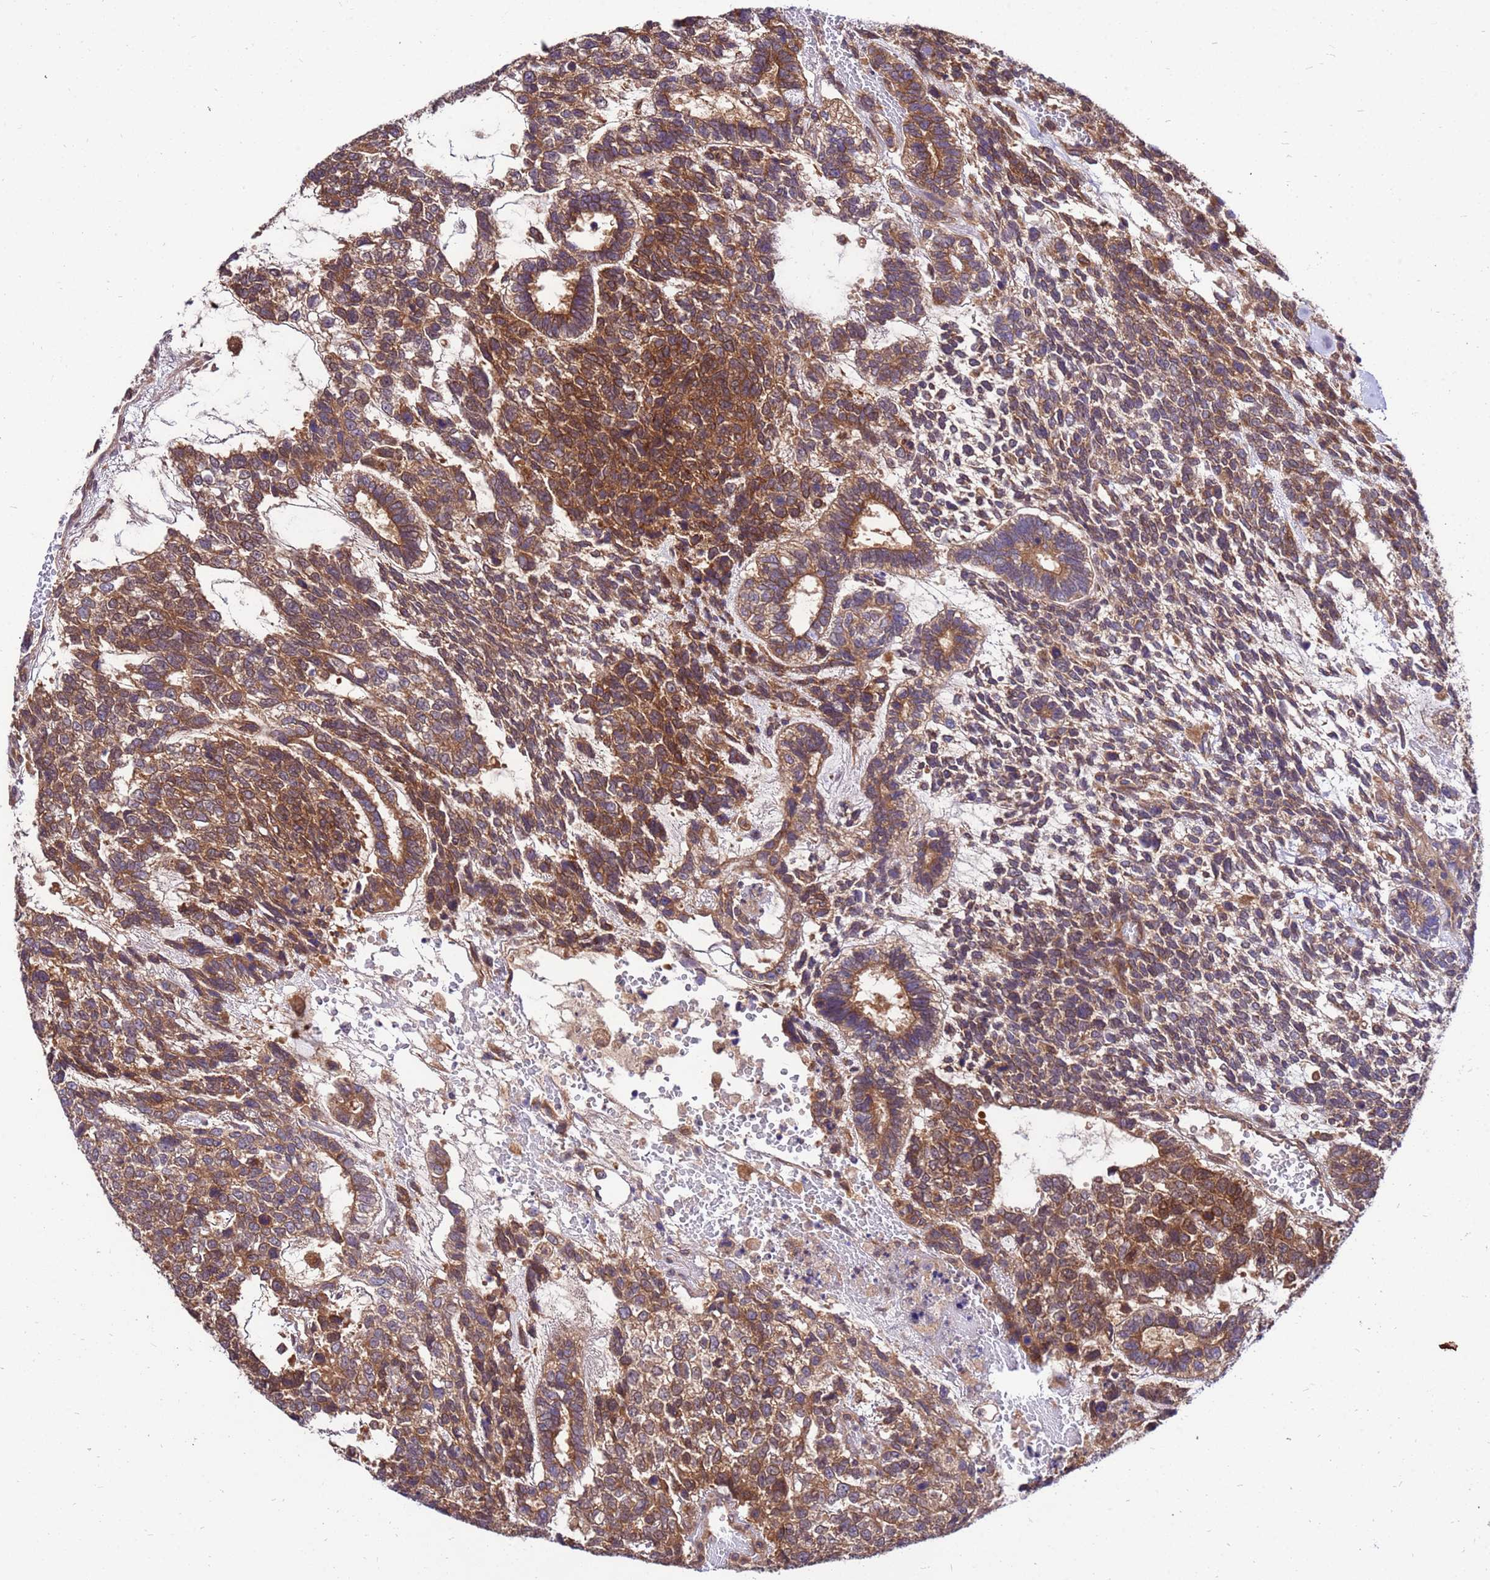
{"staining": {"intensity": "moderate", "quantity": ">75%", "location": "cytoplasmic/membranous"}, "tissue": "testis cancer", "cell_type": "Tumor cells", "image_type": "cancer", "snomed": [{"axis": "morphology", "description": "Carcinoma, Embryonal, NOS"}, {"axis": "topography", "description": "Testis"}], "caption": "A histopathology image of human embryonal carcinoma (testis) stained for a protein shows moderate cytoplasmic/membranous brown staining in tumor cells.", "gene": "GET3", "patient": {"sex": "male", "age": 23}}